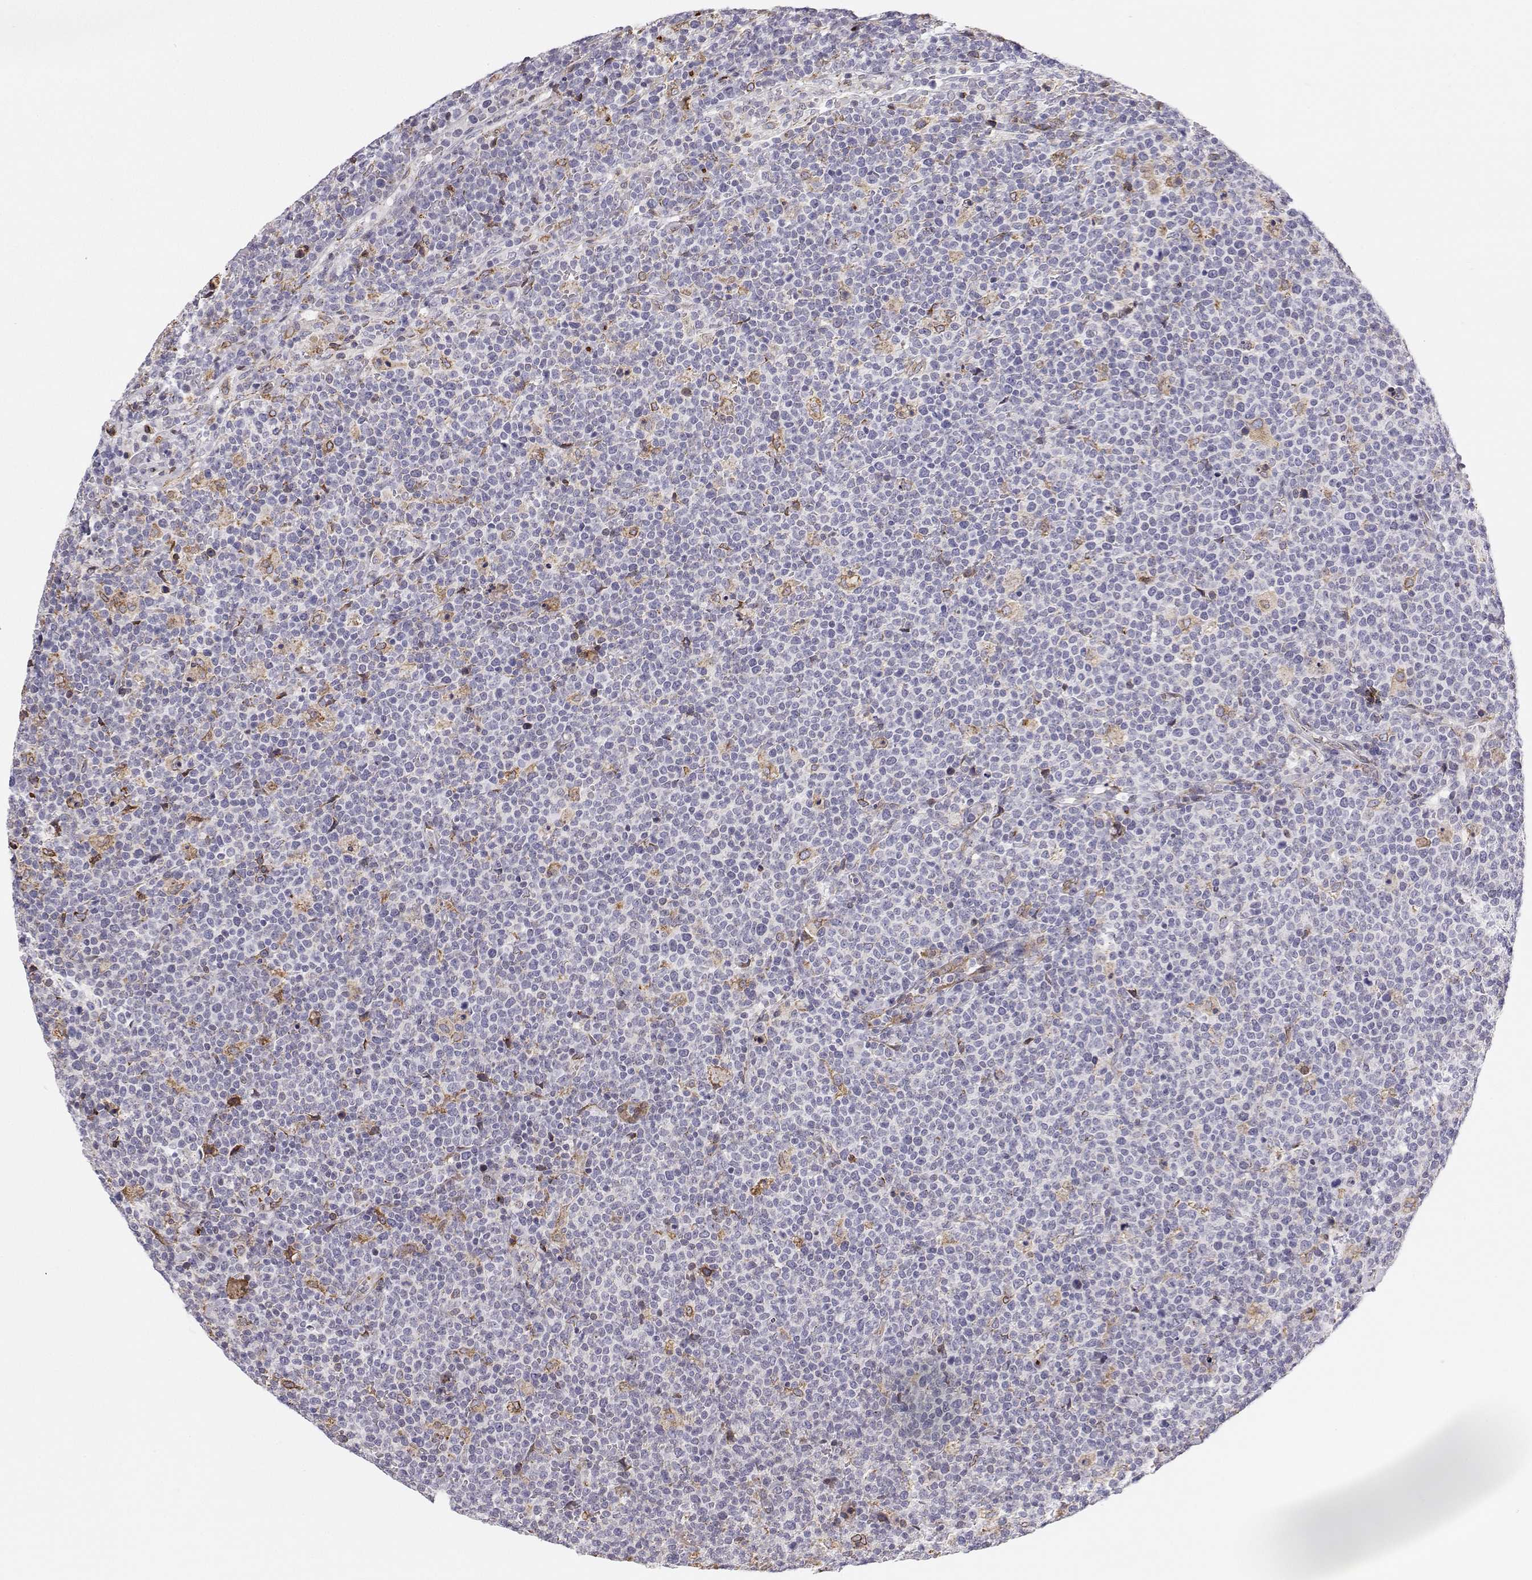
{"staining": {"intensity": "negative", "quantity": "none", "location": "none"}, "tissue": "lymphoma", "cell_type": "Tumor cells", "image_type": "cancer", "snomed": [{"axis": "morphology", "description": "Malignant lymphoma, non-Hodgkin's type, High grade"}, {"axis": "topography", "description": "Lymph node"}], "caption": "High-grade malignant lymphoma, non-Hodgkin's type was stained to show a protein in brown. There is no significant positivity in tumor cells. (DAB (3,3'-diaminobenzidine) immunohistochemistry visualized using brightfield microscopy, high magnification).", "gene": "STARD13", "patient": {"sex": "male", "age": 61}}